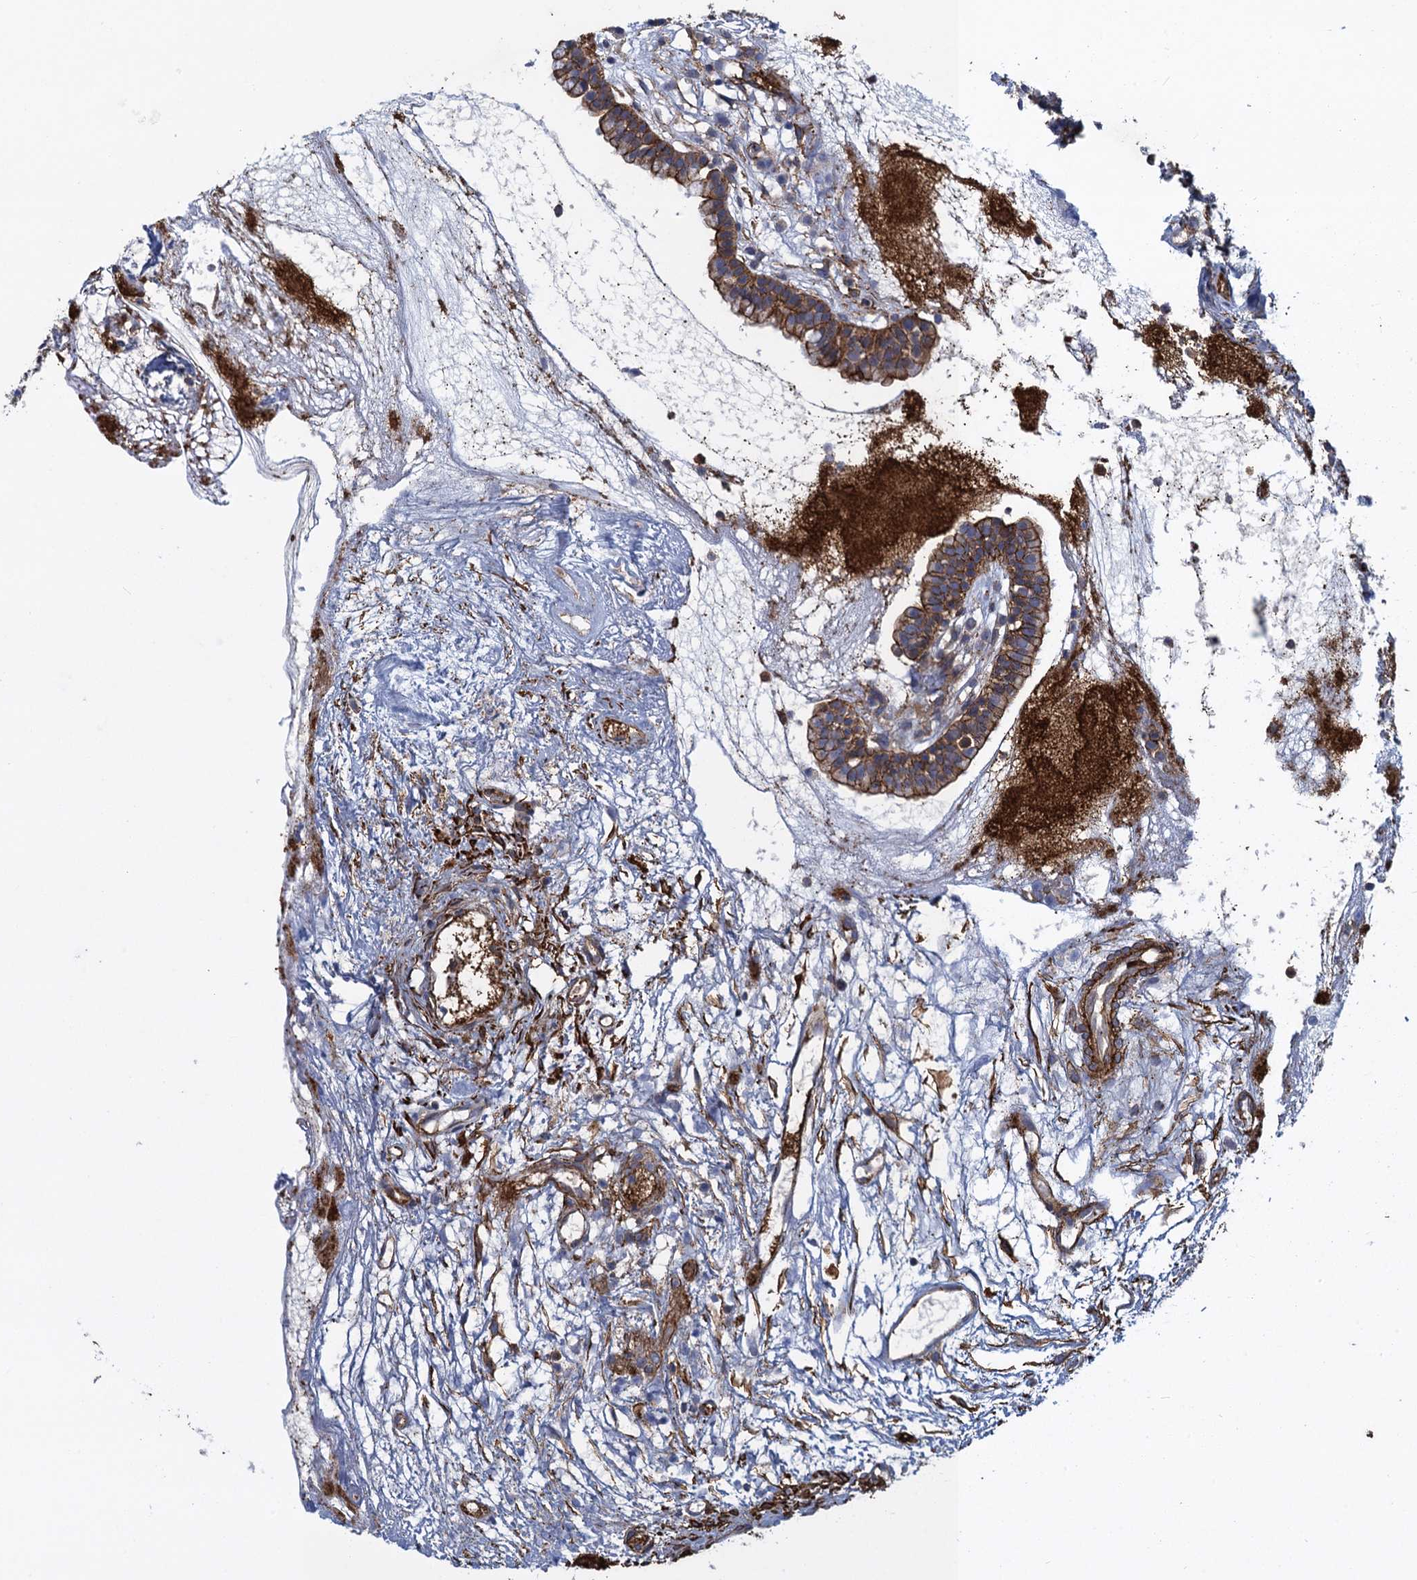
{"staining": {"intensity": "moderate", "quantity": ">75%", "location": "cytoplasmic/membranous"}, "tissue": "head and neck cancer", "cell_type": "Tumor cells", "image_type": "cancer", "snomed": [{"axis": "morphology", "description": "Adenocarcinoma, NOS"}, {"axis": "topography", "description": "Subcutis"}, {"axis": "topography", "description": "Head-Neck"}], "caption": "Head and neck cancer stained for a protein (brown) demonstrates moderate cytoplasmic/membranous positive staining in approximately >75% of tumor cells.", "gene": "PROSER2", "patient": {"sex": "female", "age": 73}}